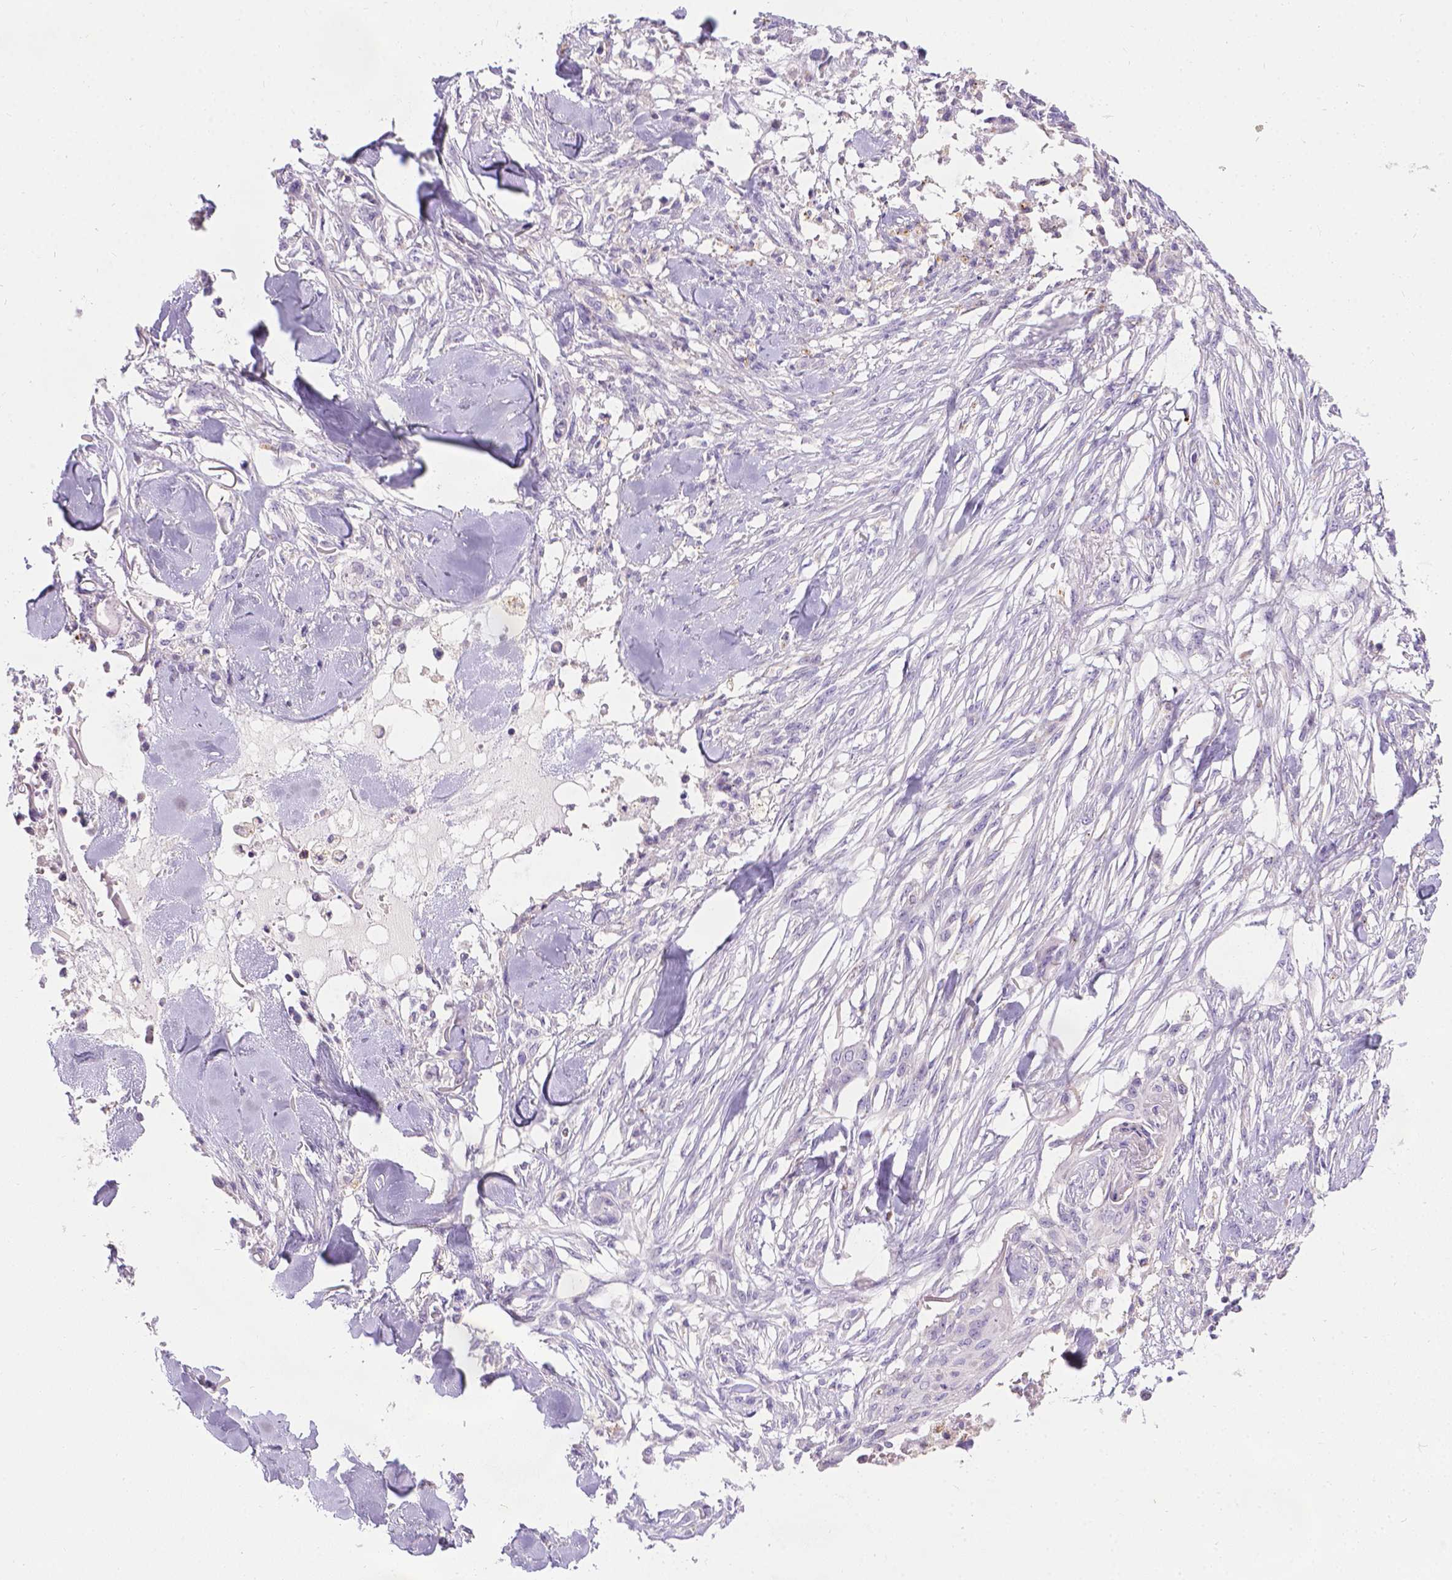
{"staining": {"intensity": "negative", "quantity": "none", "location": "none"}, "tissue": "skin cancer", "cell_type": "Tumor cells", "image_type": "cancer", "snomed": [{"axis": "morphology", "description": "Squamous cell carcinoma, NOS"}, {"axis": "topography", "description": "Skin"}], "caption": "Squamous cell carcinoma (skin) was stained to show a protein in brown. There is no significant staining in tumor cells. (Stains: DAB IHC with hematoxylin counter stain, Microscopy: brightfield microscopy at high magnification).", "gene": "TM4SF18", "patient": {"sex": "female", "age": 59}}